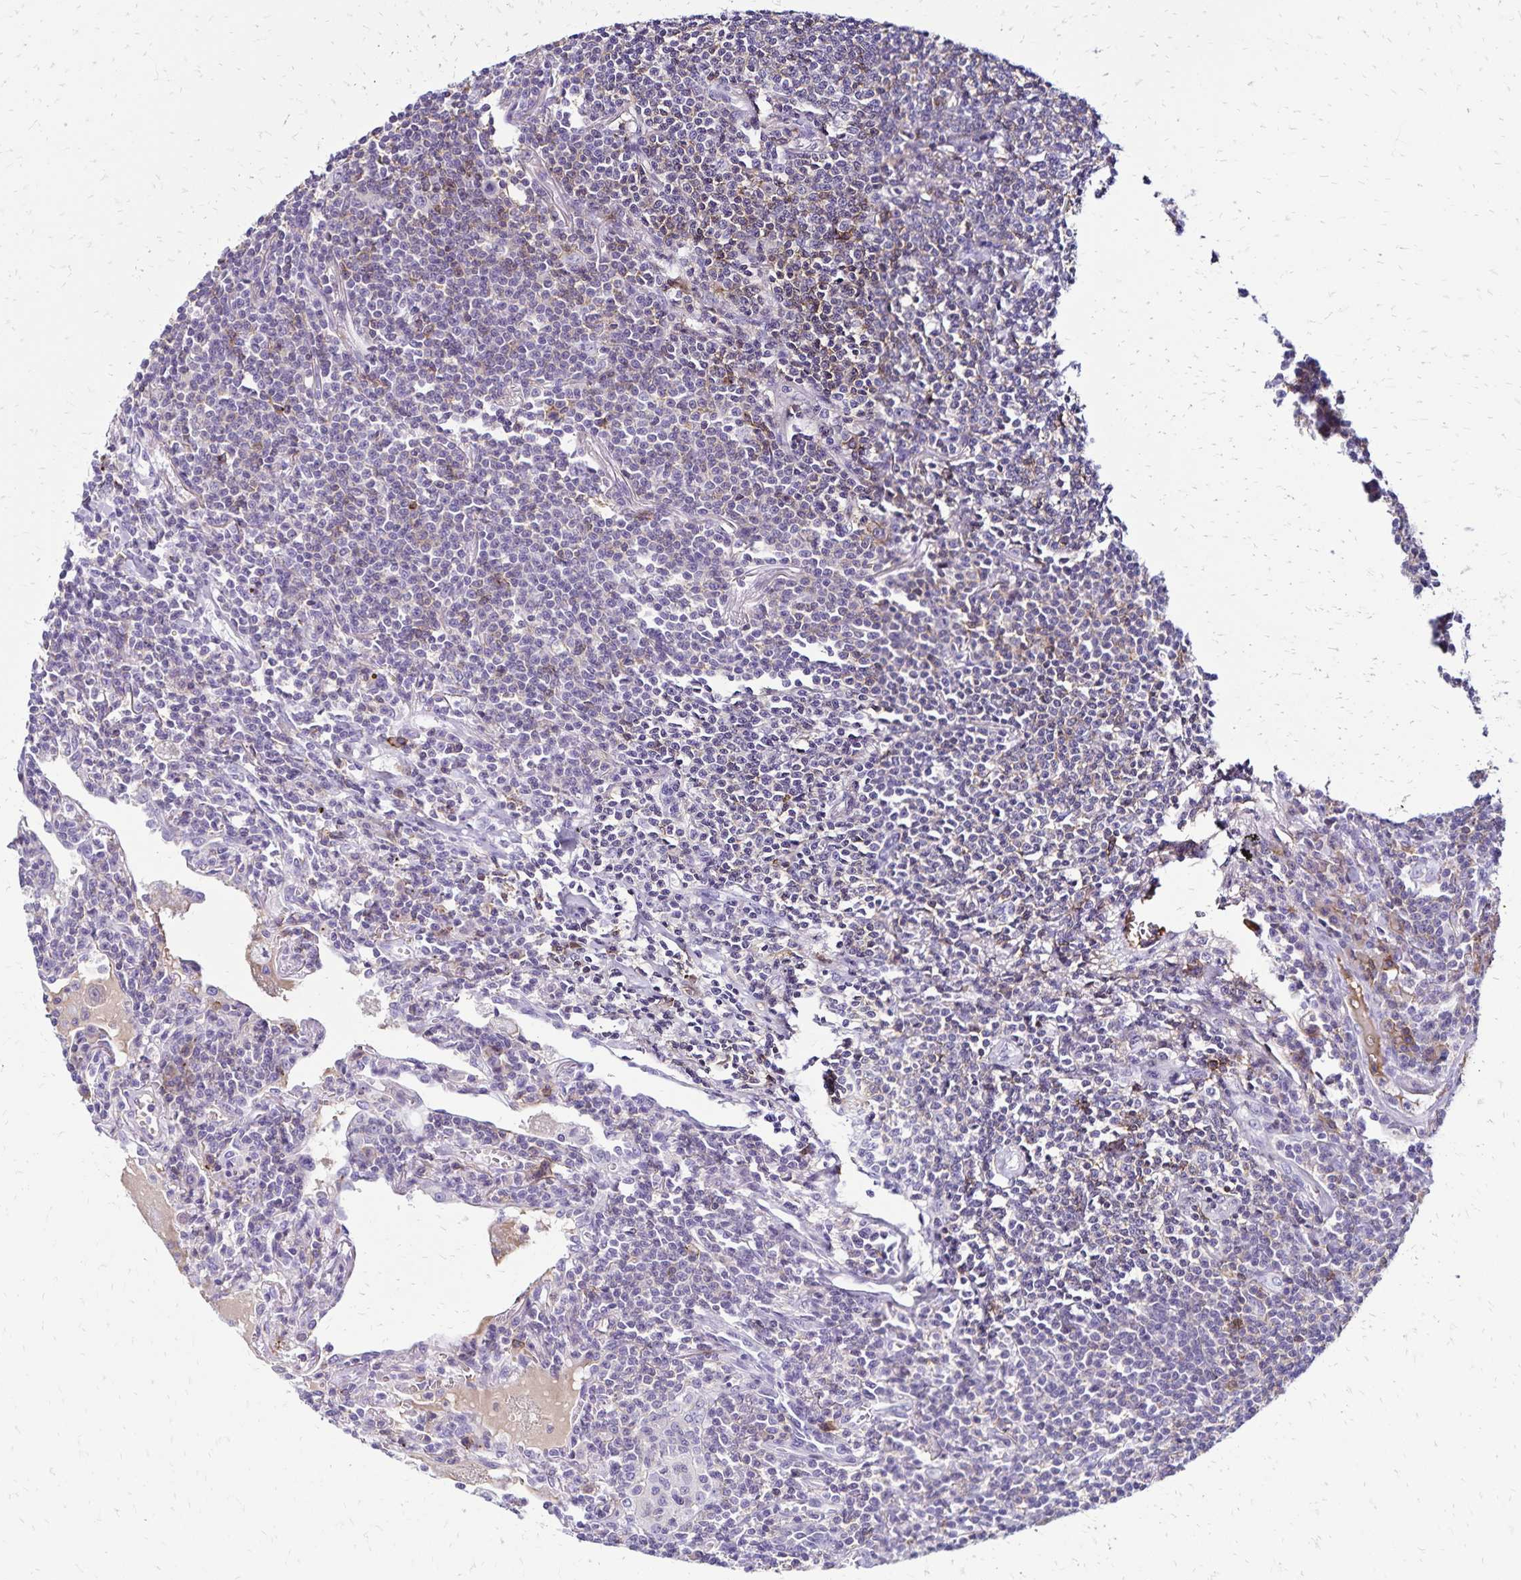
{"staining": {"intensity": "negative", "quantity": "none", "location": "none"}, "tissue": "lymphoma", "cell_type": "Tumor cells", "image_type": "cancer", "snomed": [{"axis": "morphology", "description": "Malignant lymphoma, non-Hodgkin's type, Low grade"}, {"axis": "topography", "description": "Lung"}], "caption": "IHC image of malignant lymphoma, non-Hodgkin's type (low-grade) stained for a protein (brown), which displays no staining in tumor cells.", "gene": "CD27", "patient": {"sex": "female", "age": 71}}